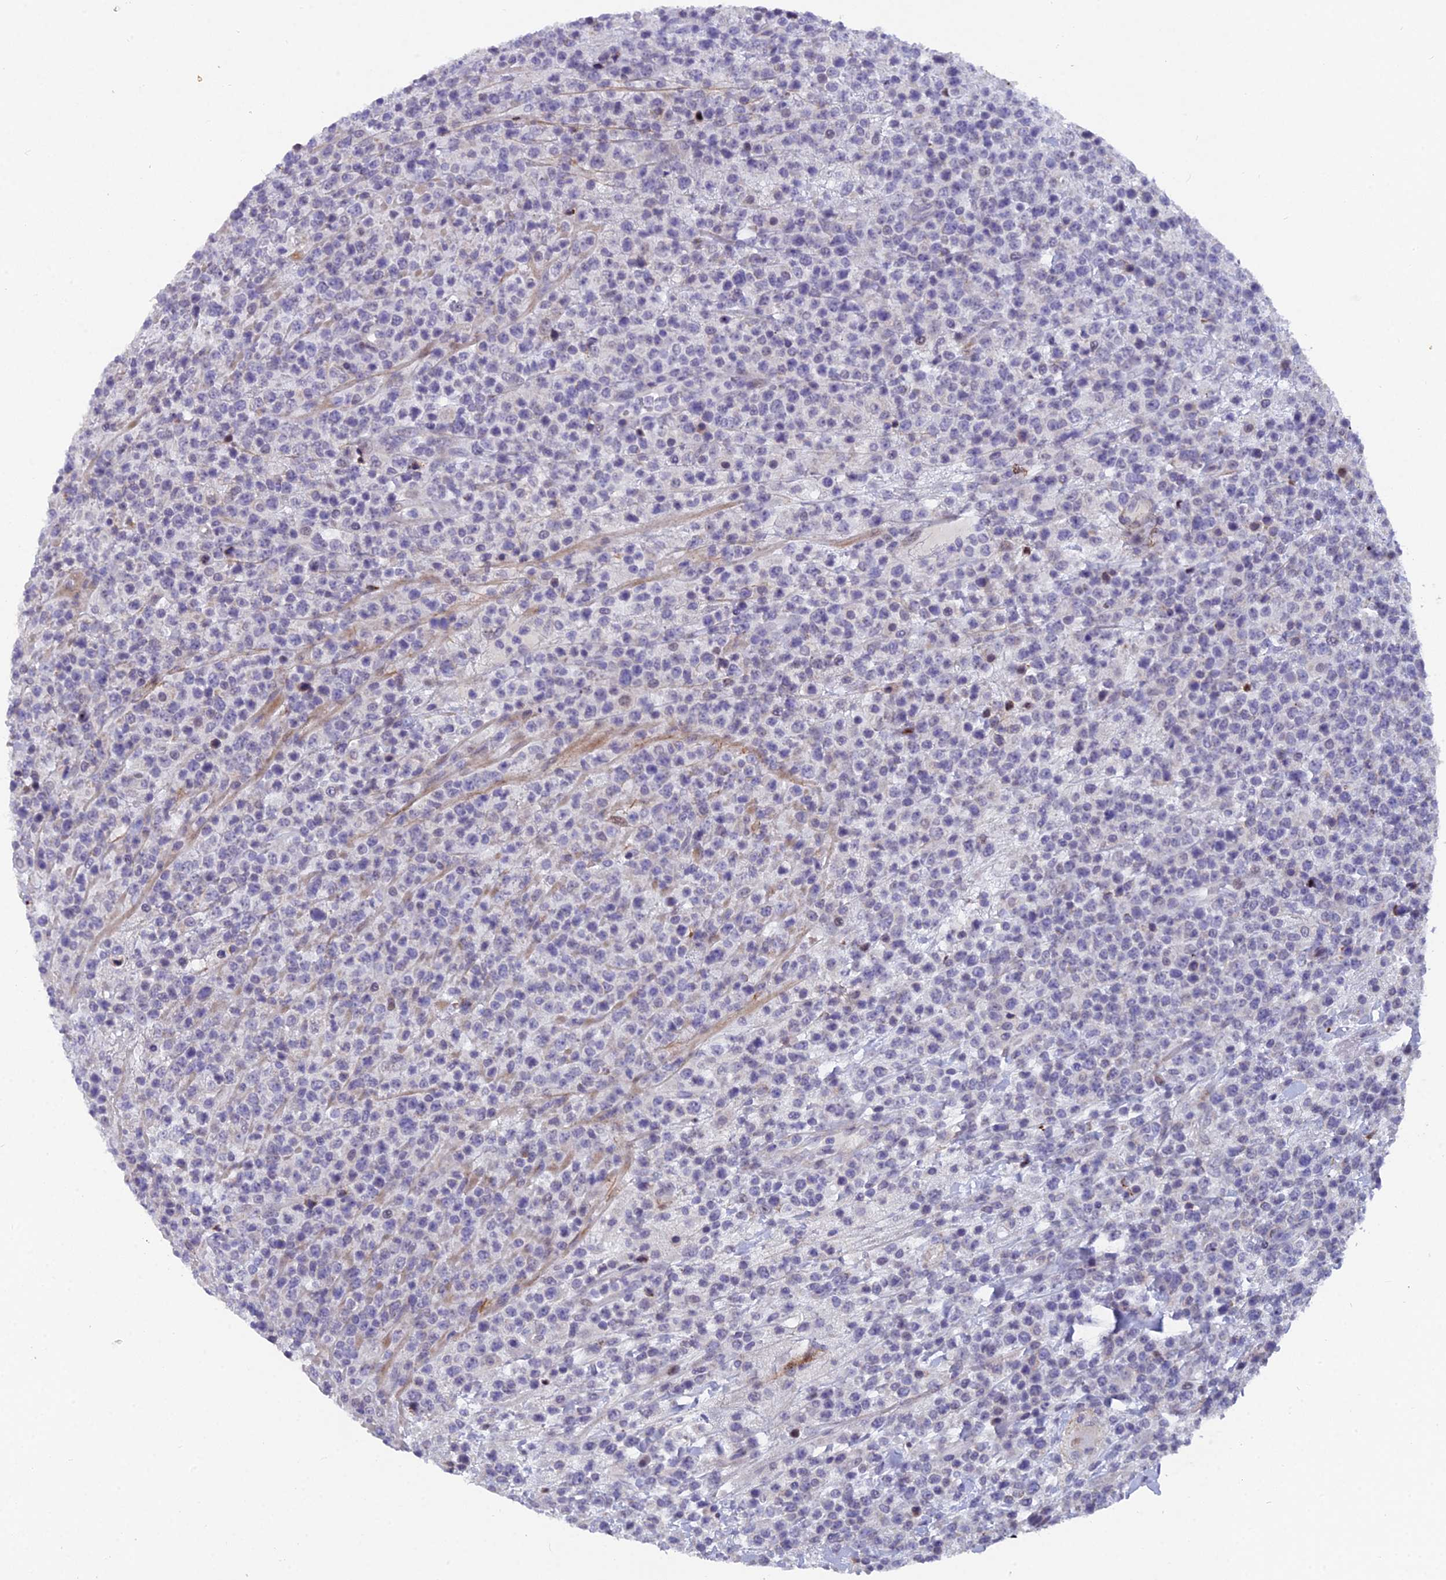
{"staining": {"intensity": "negative", "quantity": "none", "location": "none"}, "tissue": "lymphoma", "cell_type": "Tumor cells", "image_type": "cancer", "snomed": [{"axis": "morphology", "description": "Malignant lymphoma, non-Hodgkin's type, High grade"}, {"axis": "topography", "description": "Colon"}], "caption": "Image shows no protein positivity in tumor cells of malignant lymphoma, non-Hodgkin's type (high-grade) tissue.", "gene": "XKR9", "patient": {"sex": "female", "age": 53}}